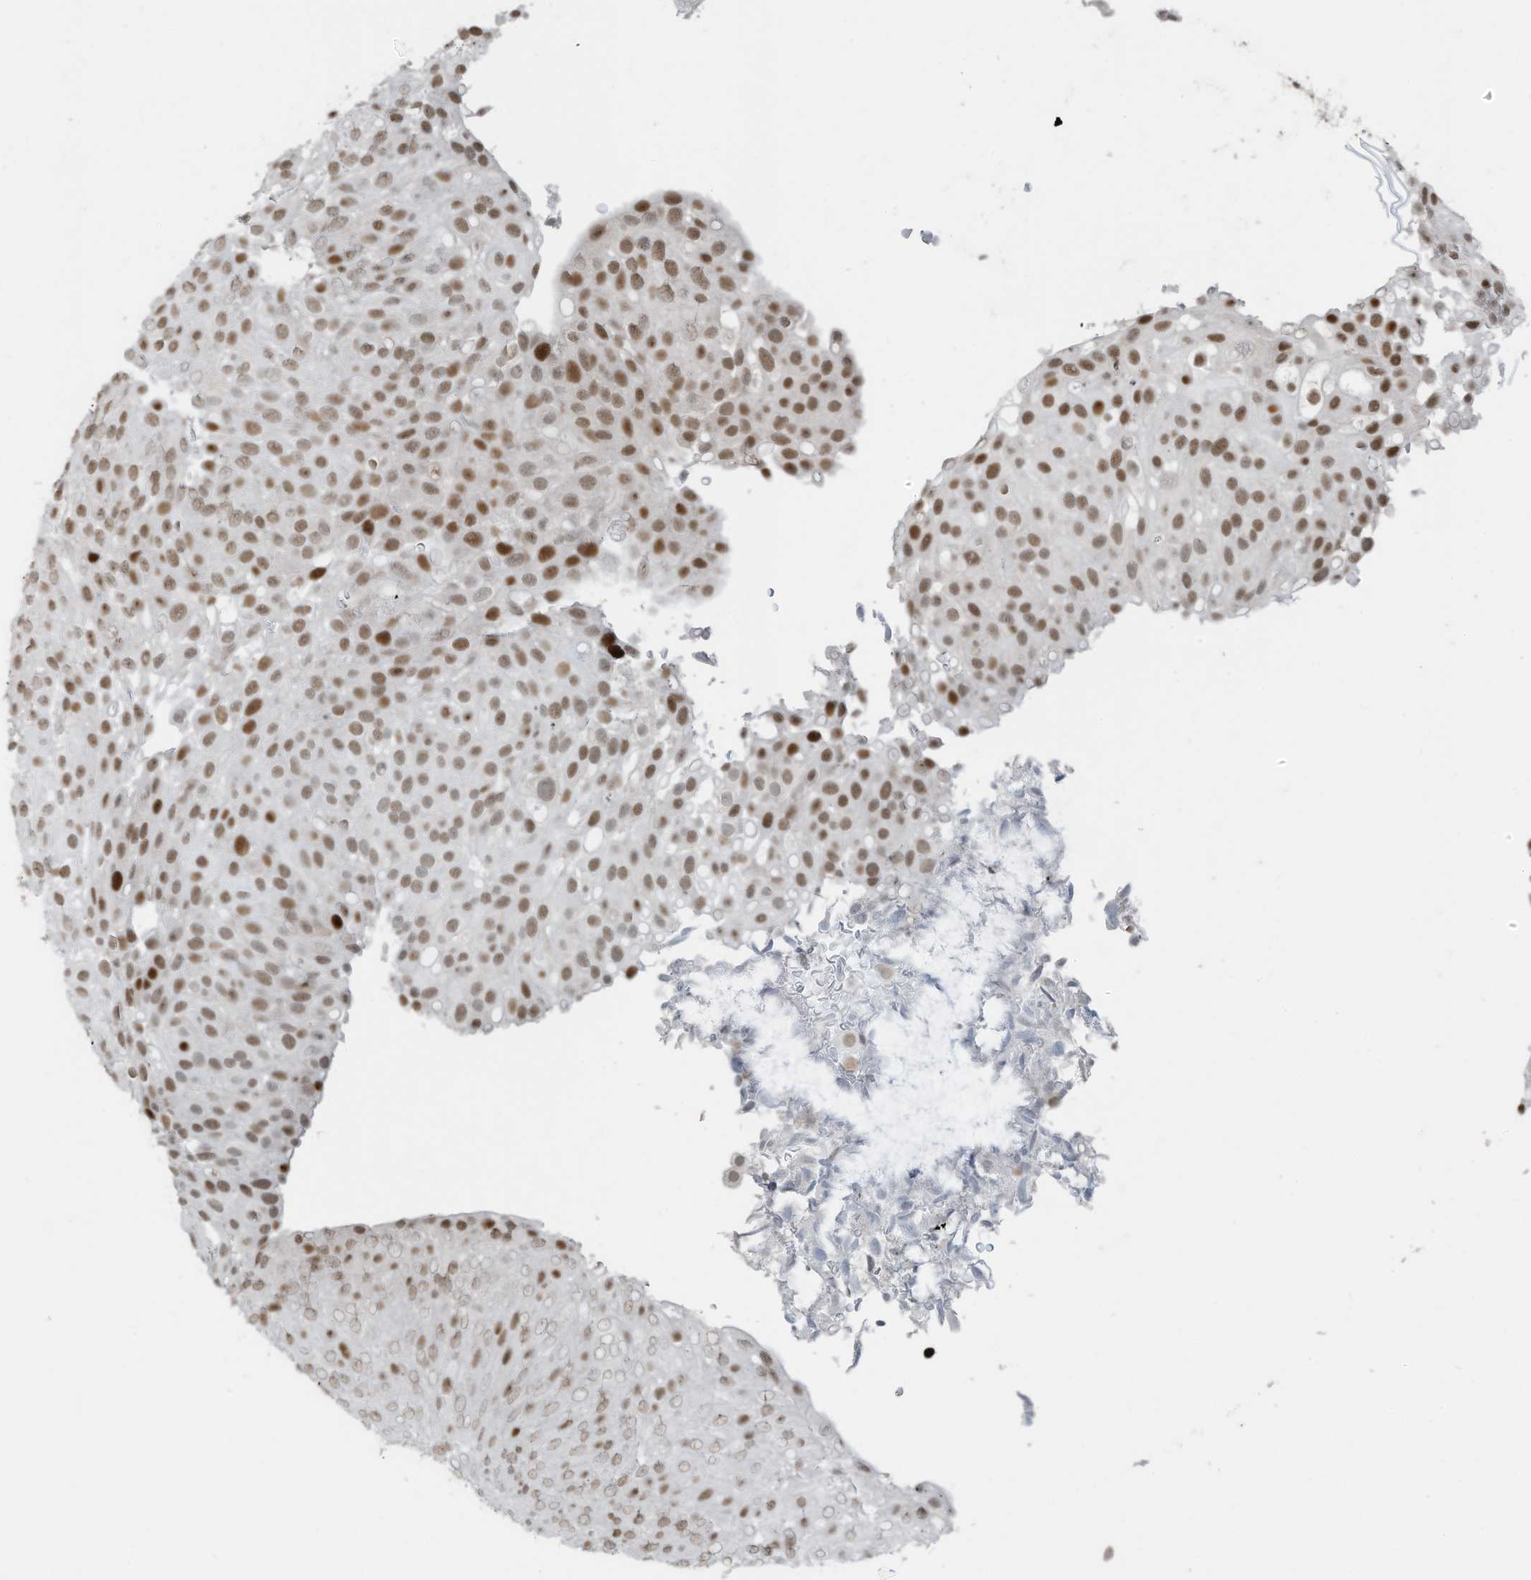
{"staining": {"intensity": "strong", "quantity": ">75%", "location": "nuclear"}, "tissue": "urothelial cancer", "cell_type": "Tumor cells", "image_type": "cancer", "snomed": [{"axis": "morphology", "description": "Urothelial carcinoma, Low grade"}, {"axis": "topography", "description": "Urinary bladder"}], "caption": "An image of low-grade urothelial carcinoma stained for a protein exhibits strong nuclear brown staining in tumor cells.", "gene": "PCNP", "patient": {"sex": "male", "age": 78}}